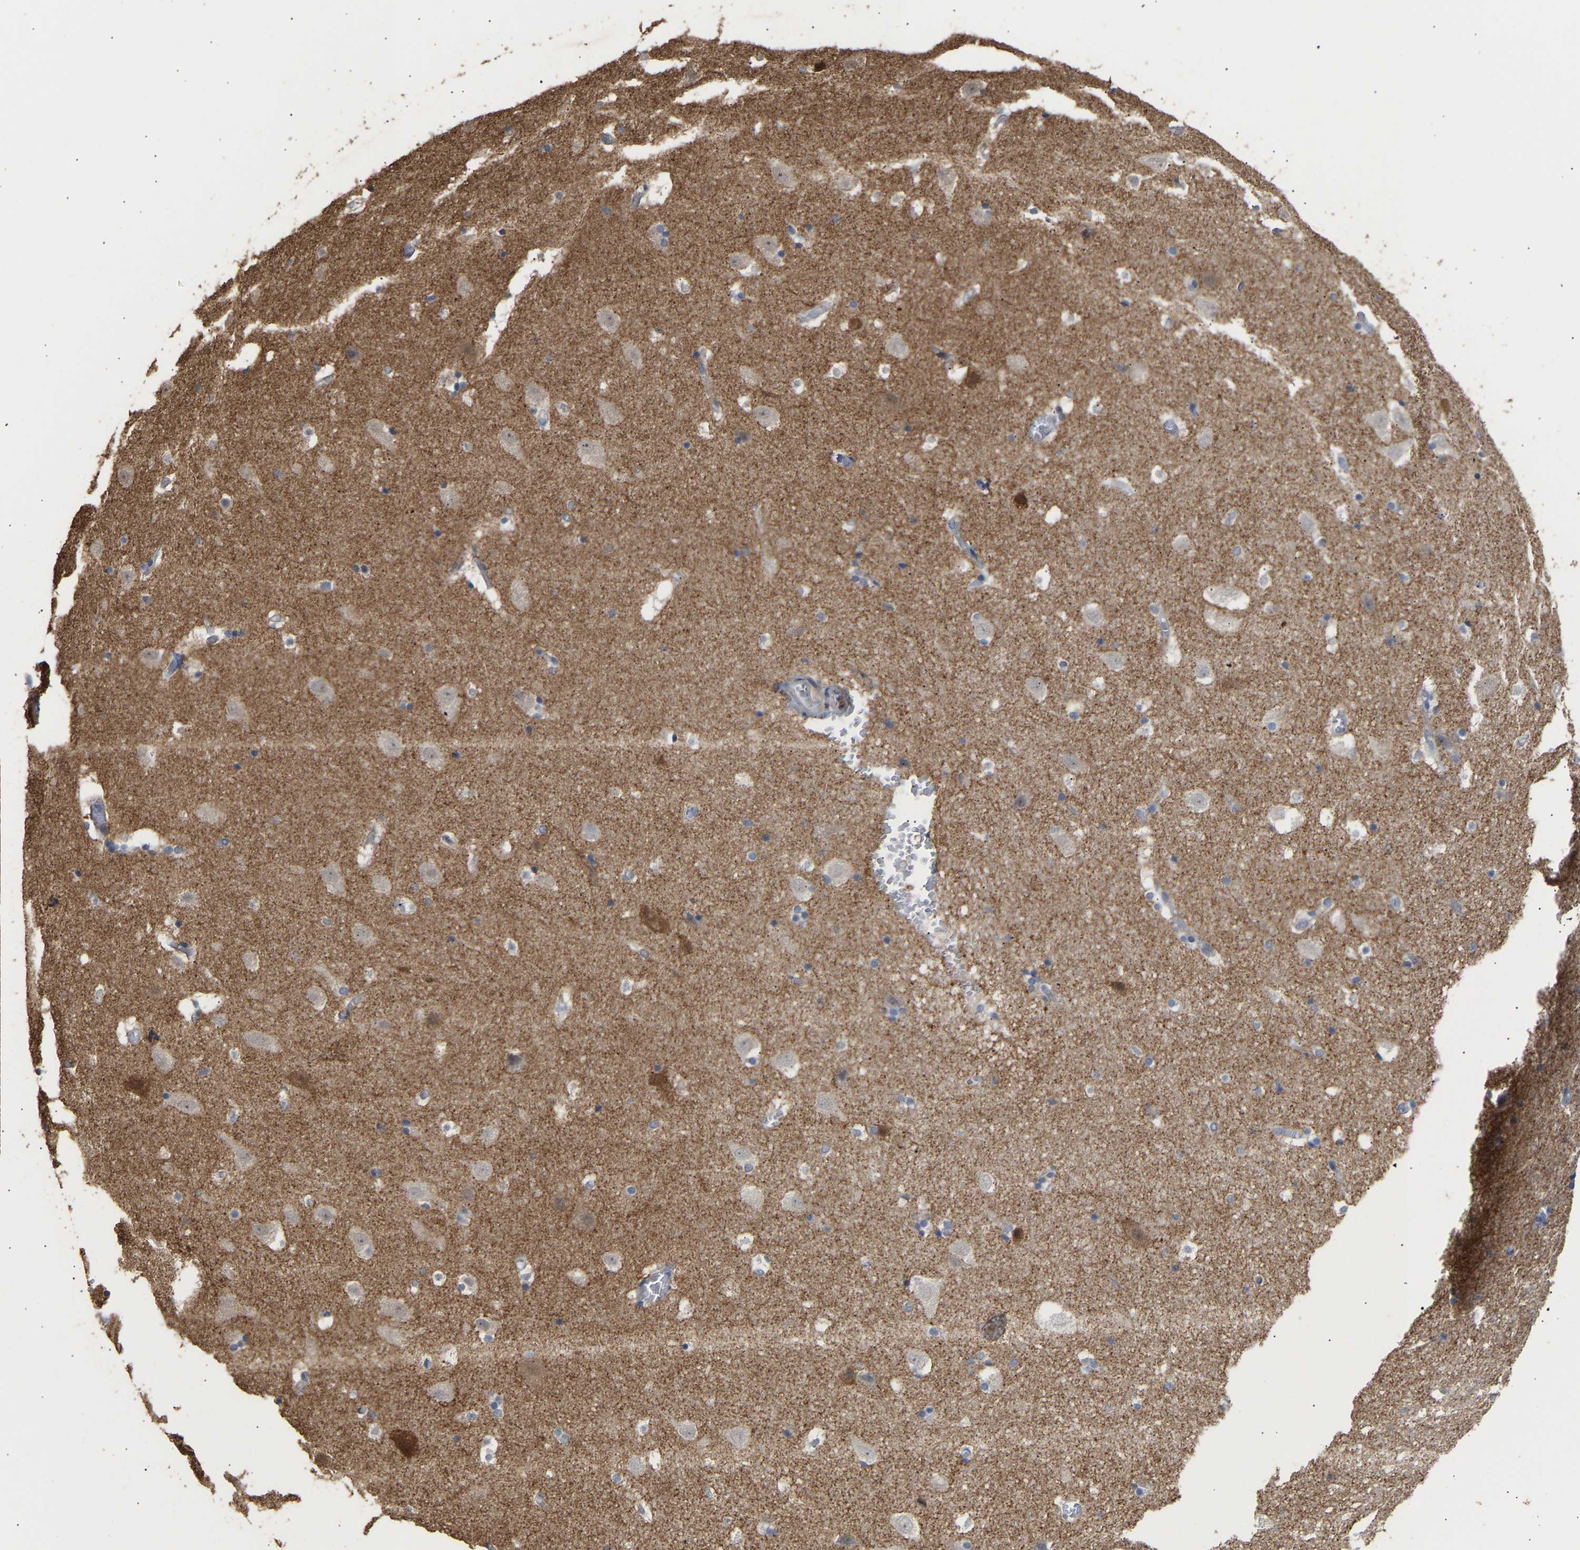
{"staining": {"intensity": "weak", "quantity": "<25%", "location": "cytoplasmic/membranous"}, "tissue": "hippocampus", "cell_type": "Glial cells", "image_type": "normal", "snomed": [{"axis": "morphology", "description": "Normal tissue, NOS"}, {"axis": "topography", "description": "Hippocampus"}], "caption": "High magnification brightfield microscopy of unremarkable hippocampus stained with DAB (brown) and counterstained with hematoxylin (blue): glial cells show no significant staining.", "gene": "AMPH", "patient": {"sex": "male", "age": 45}}